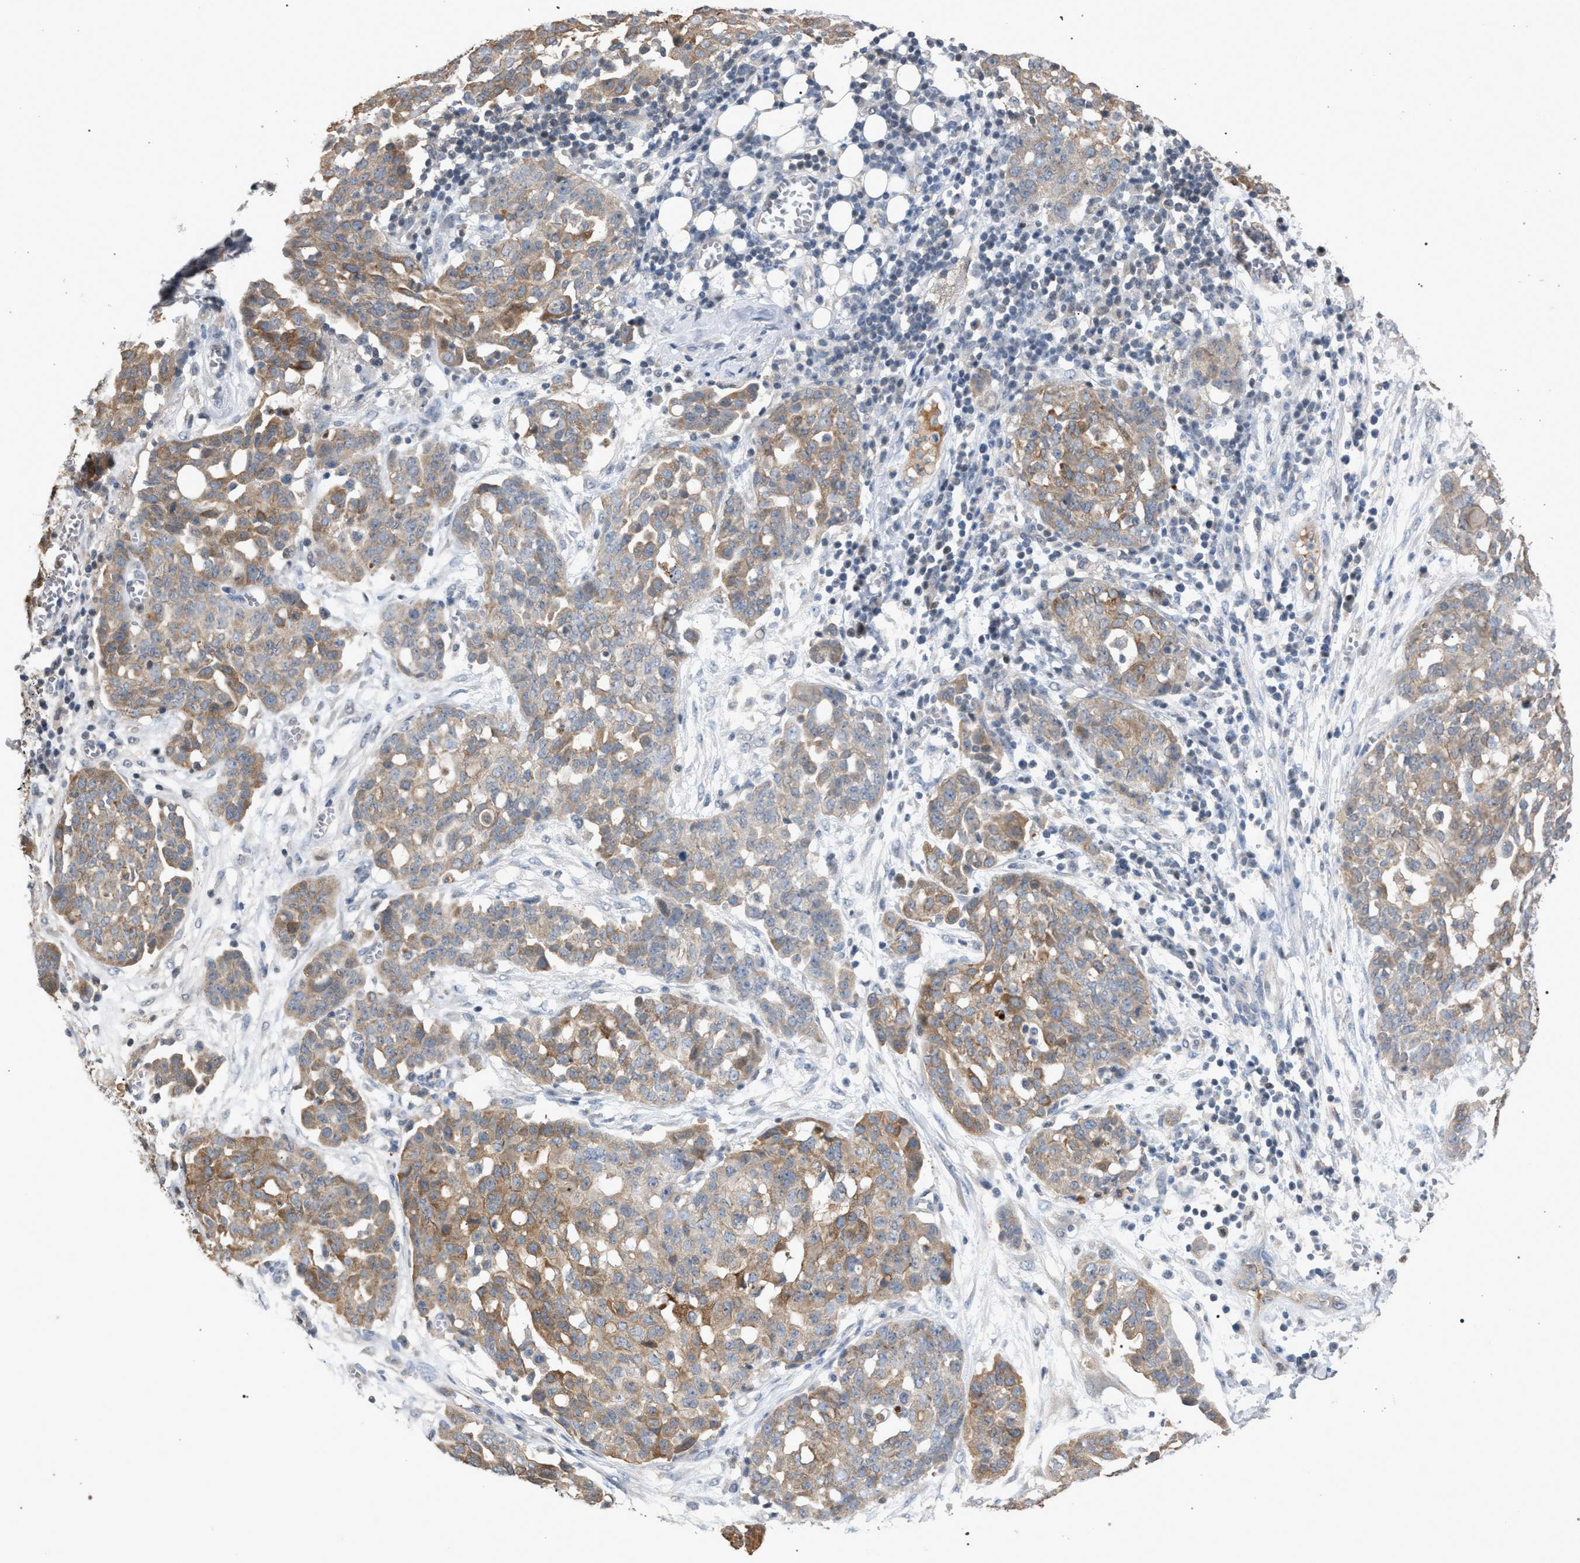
{"staining": {"intensity": "moderate", "quantity": ">75%", "location": "cytoplasmic/membranous"}, "tissue": "ovarian cancer", "cell_type": "Tumor cells", "image_type": "cancer", "snomed": [{"axis": "morphology", "description": "Cystadenocarcinoma, serous, NOS"}, {"axis": "topography", "description": "Soft tissue"}, {"axis": "topography", "description": "Ovary"}], "caption": "This micrograph demonstrates immunohistochemistry staining of serous cystadenocarcinoma (ovarian), with medium moderate cytoplasmic/membranous positivity in about >75% of tumor cells.", "gene": "TECPR1", "patient": {"sex": "female", "age": 57}}